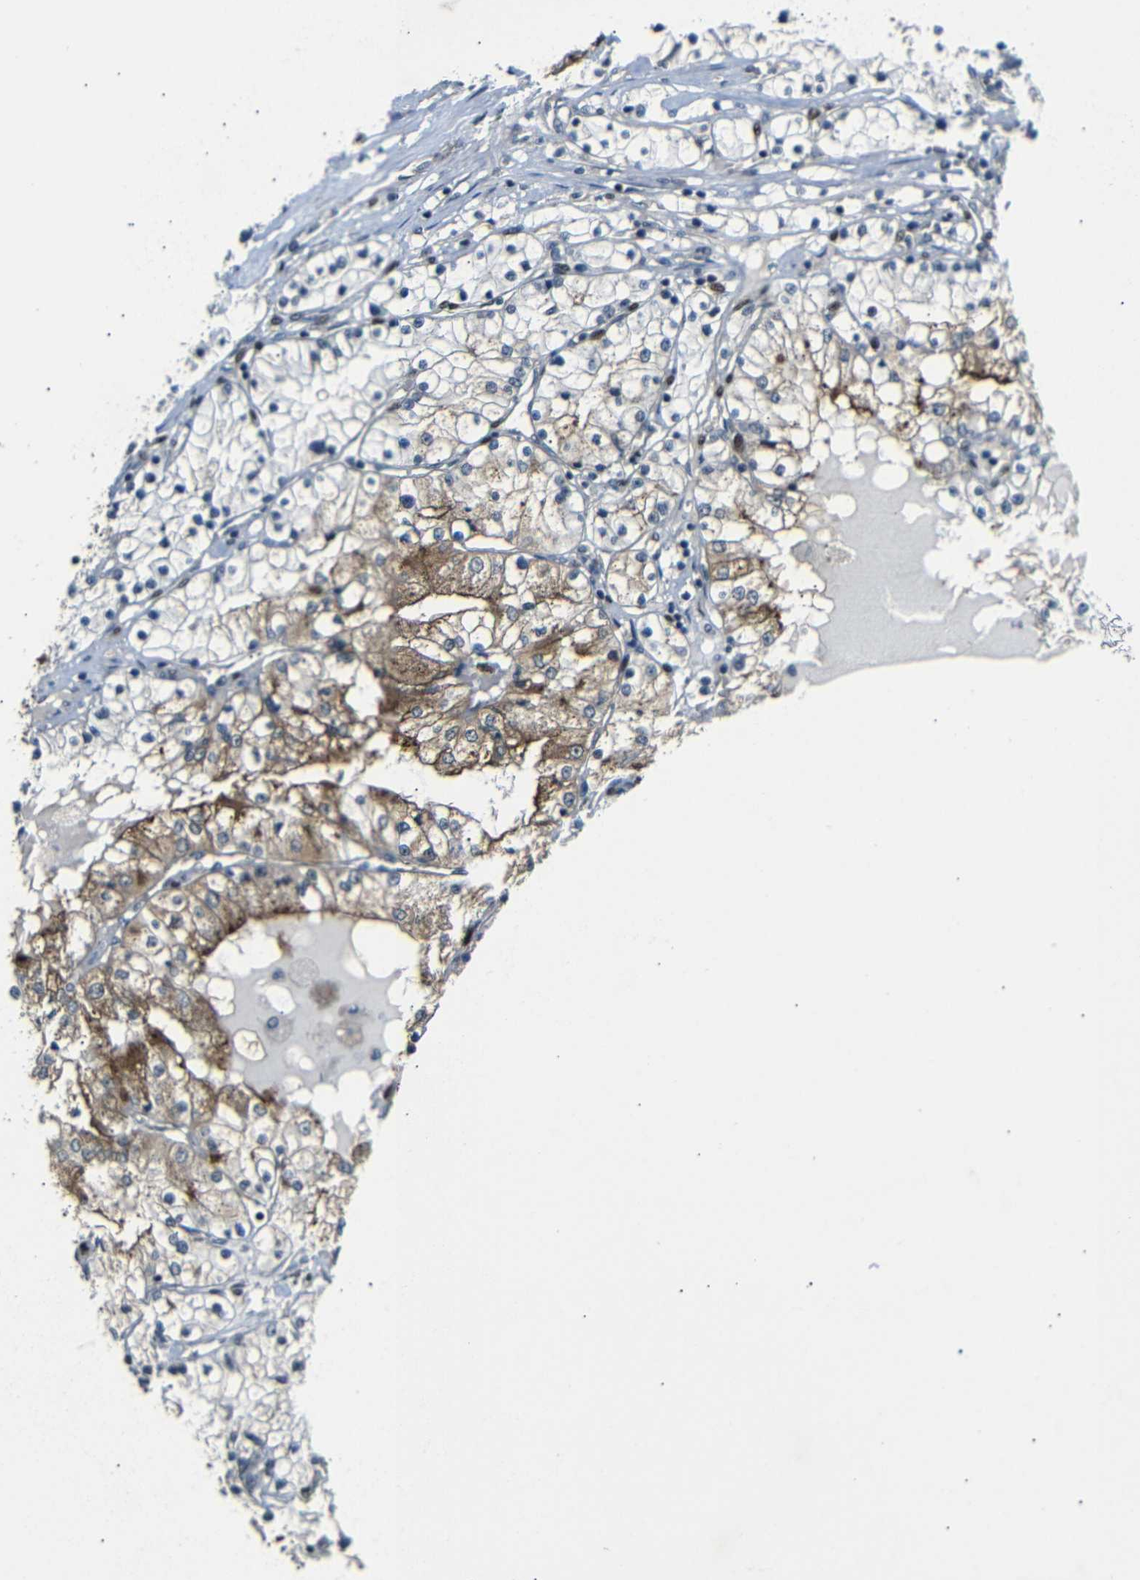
{"staining": {"intensity": "moderate", "quantity": "<25%", "location": "cytoplasmic/membranous"}, "tissue": "renal cancer", "cell_type": "Tumor cells", "image_type": "cancer", "snomed": [{"axis": "morphology", "description": "Adenocarcinoma, NOS"}, {"axis": "topography", "description": "Kidney"}], "caption": "A photomicrograph of renal cancer (adenocarcinoma) stained for a protein exhibits moderate cytoplasmic/membranous brown staining in tumor cells.", "gene": "TBX2", "patient": {"sex": "male", "age": 68}}